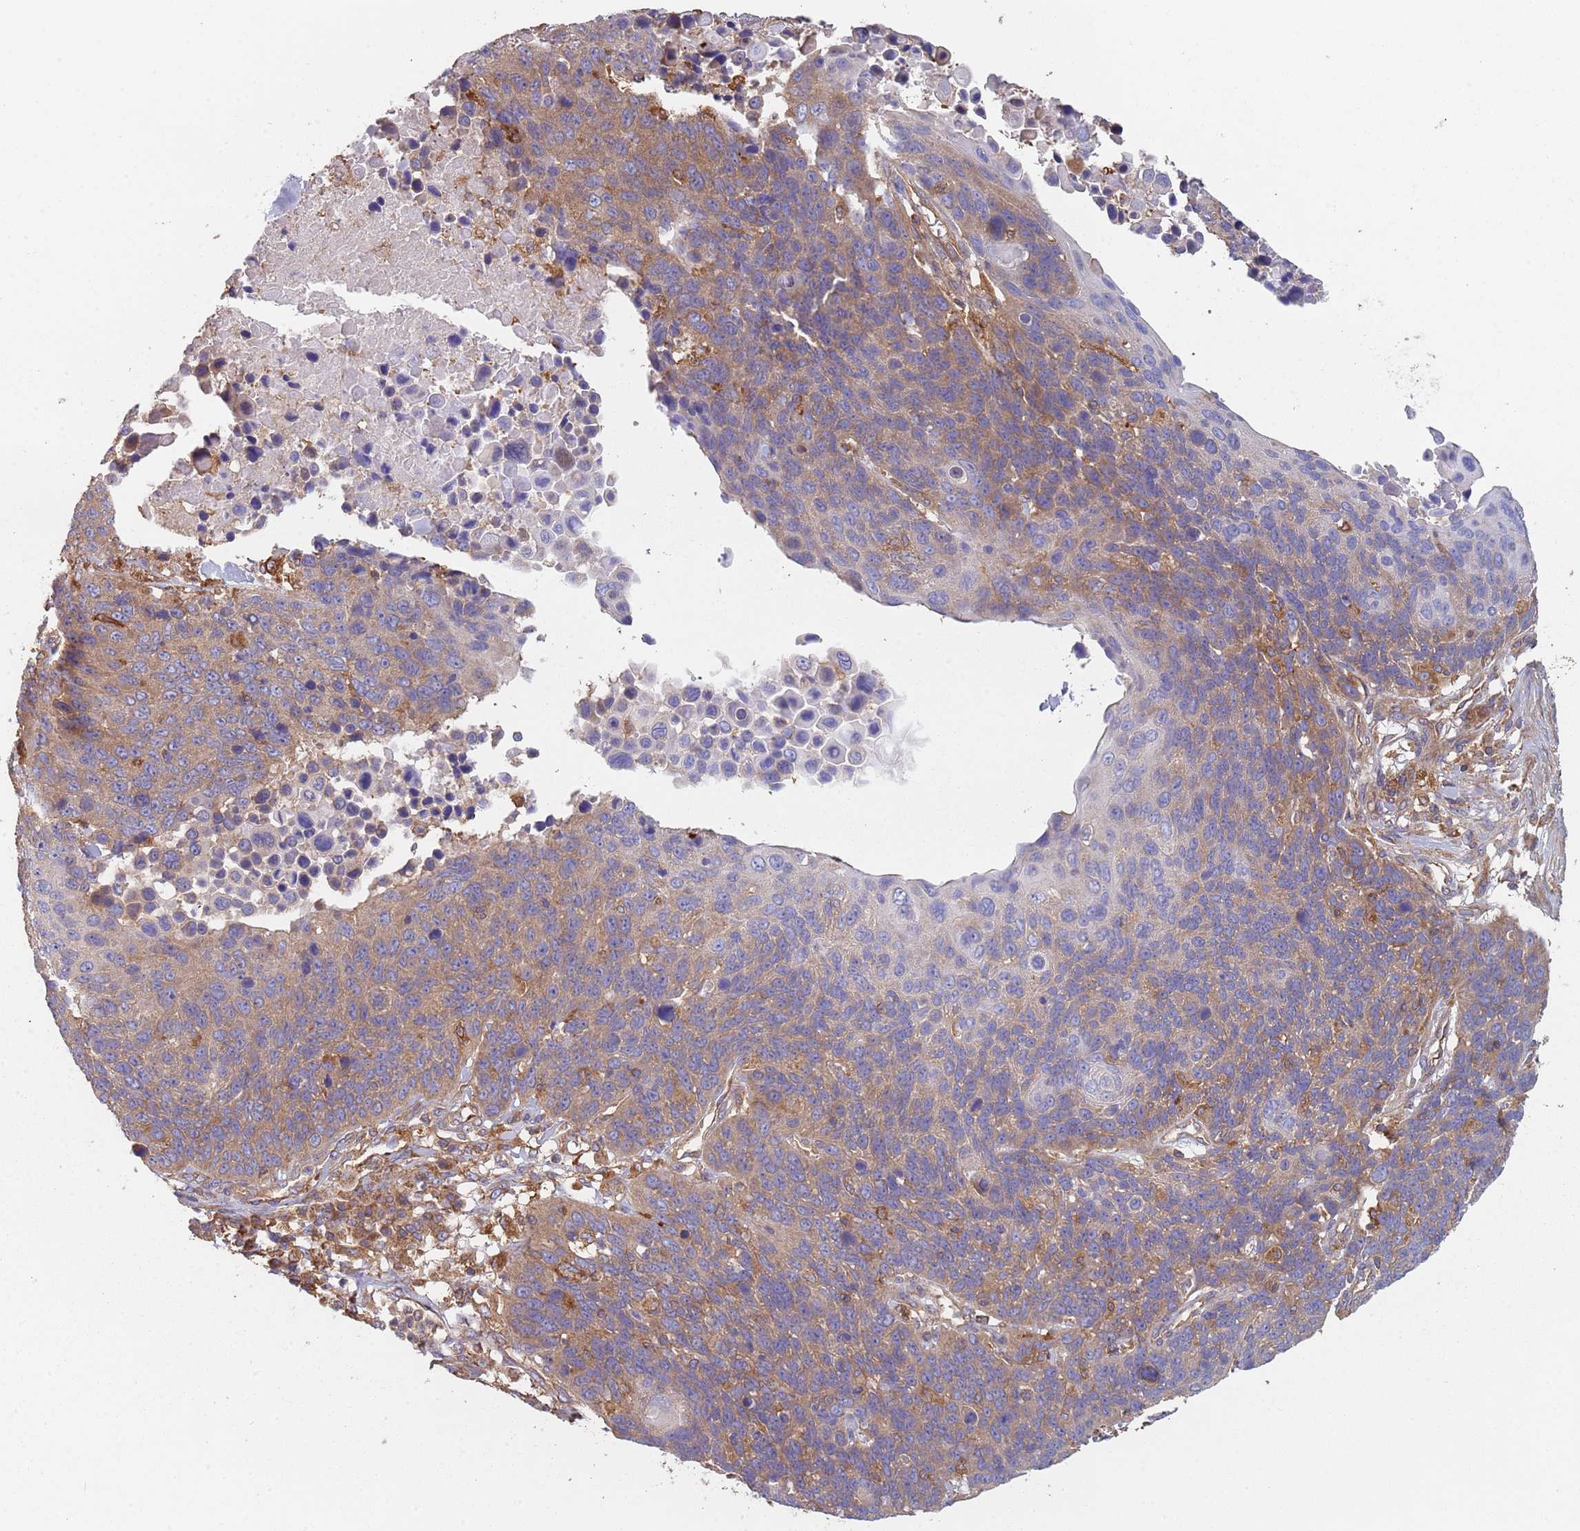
{"staining": {"intensity": "moderate", "quantity": ">75%", "location": "cytoplasmic/membranous"}, "tissue": "lung cancer", "cell_type": "Tumor cells", "image_type": "cancer", "snomed": [{"axis": "morphology", "description": "Normal tissue, NOS"}, {"axis": "morphology", "description": "Squamous cell carcinoma, NOS"}, {"axis": "topography", "description": "Lymph node"}, {"axis": "topography", "description": "Lung"}], "caption": "A medium amount of moderate cytoplasmic/membranous expression is appreciated in approximately >75% of tumor cells in lung cancer (squamous cell carcinoma) tissue.", "gene": "GDI2", "patient": {"sex": "male", "age": 66}}